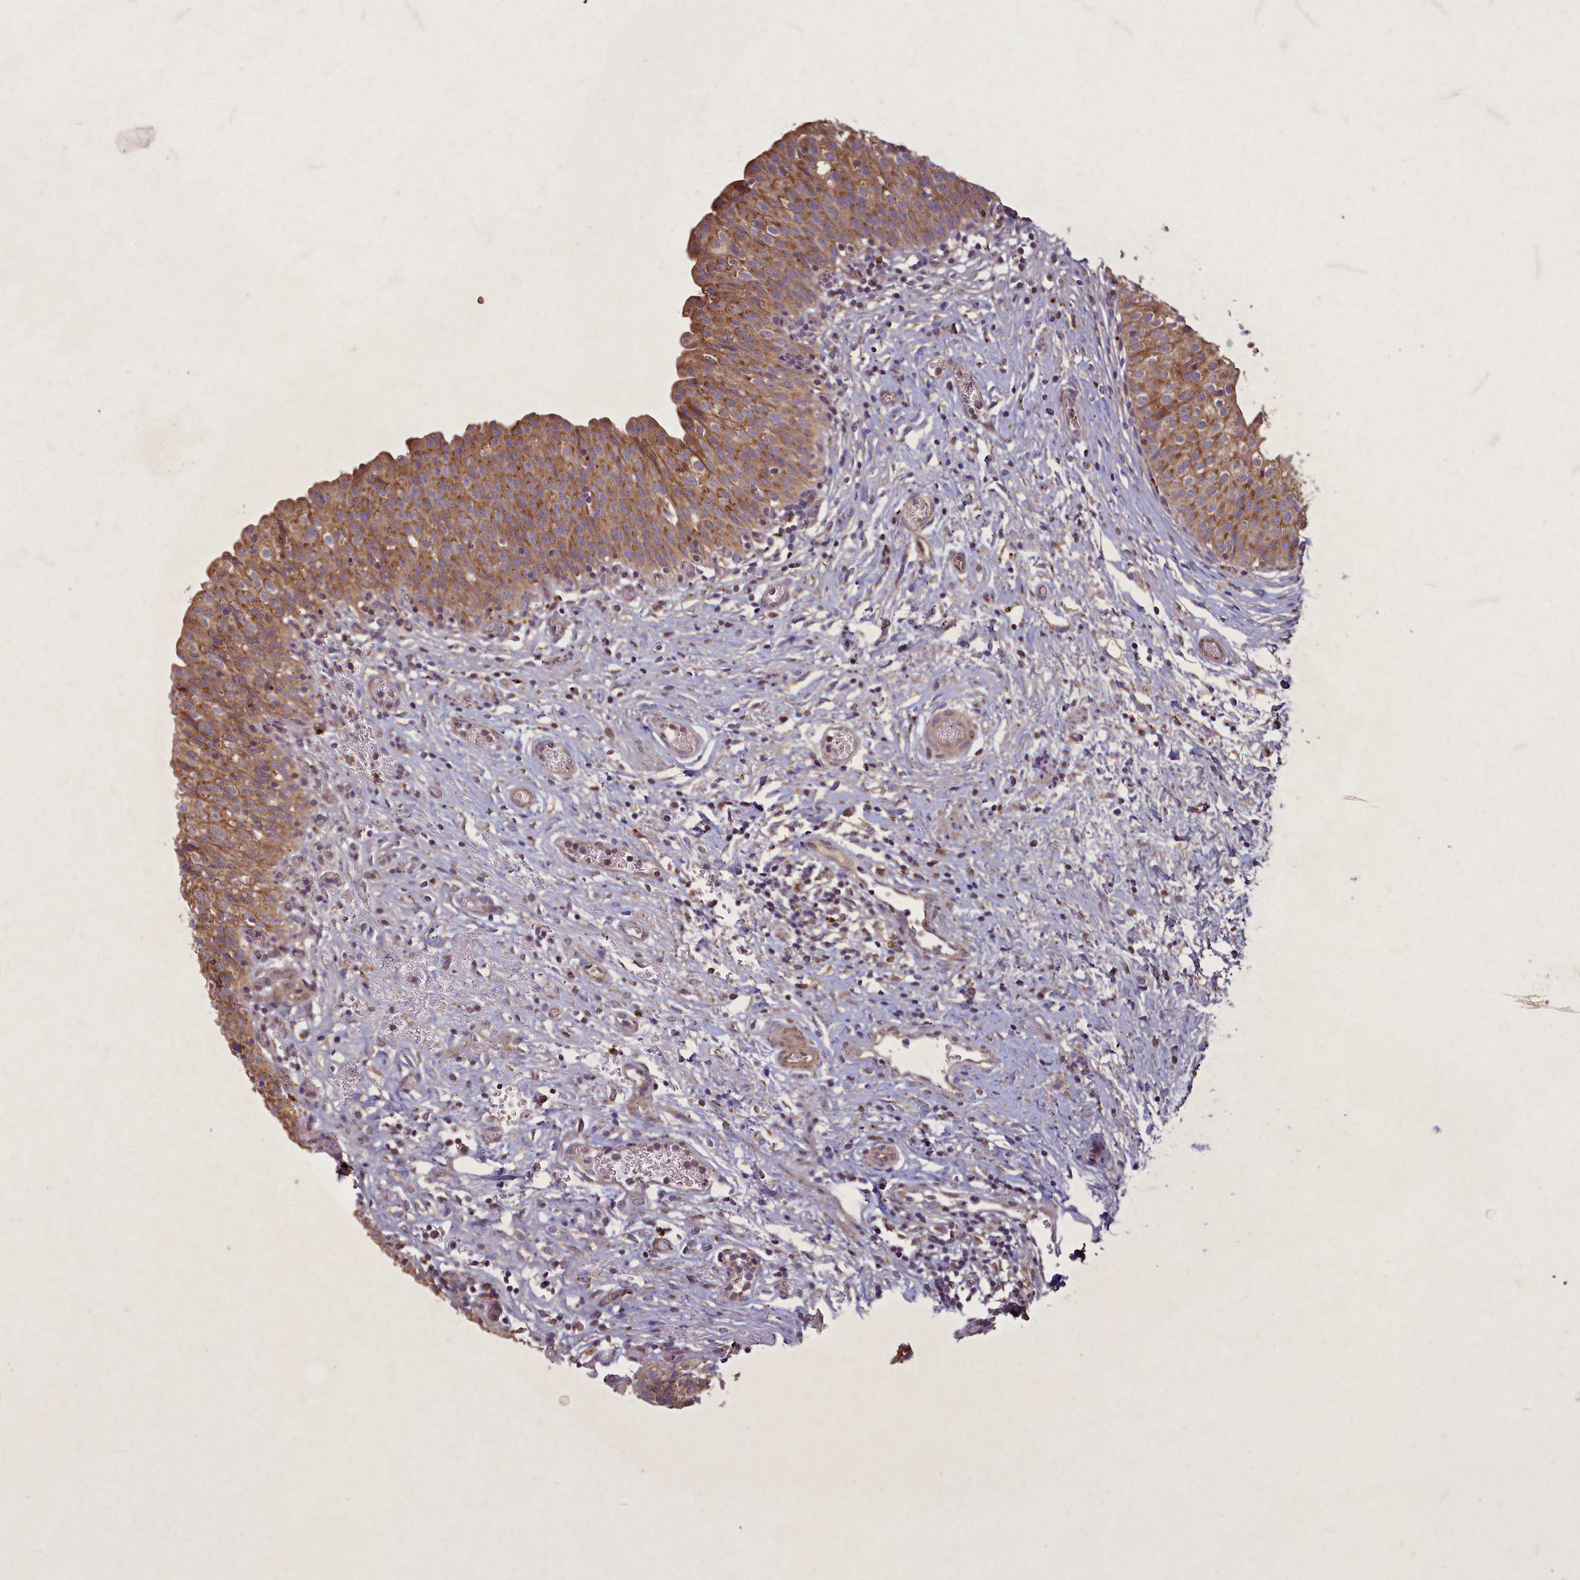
{"staining": {"intensity": "moderate", "quantity": ">75%", "location": "cytoplasmic/membranous"}, "tissue": "urinary bladder", "cell_type": "Urothelial cells", "image_type": "normal", "snomed": [{"axis": "morphology", "description": "Normal tissue, NOS"}, {"axis": "topography", "description": "Urinary bladder"}], "caption": "Immunohistochemical staining of benign human urinary bladder exhibits moderate cytoplasmic/membranous protein positivity in about >75% of urothelial cells.", "gene": "CIAO2B", "patient": {"sex": "male", "age": 55}}